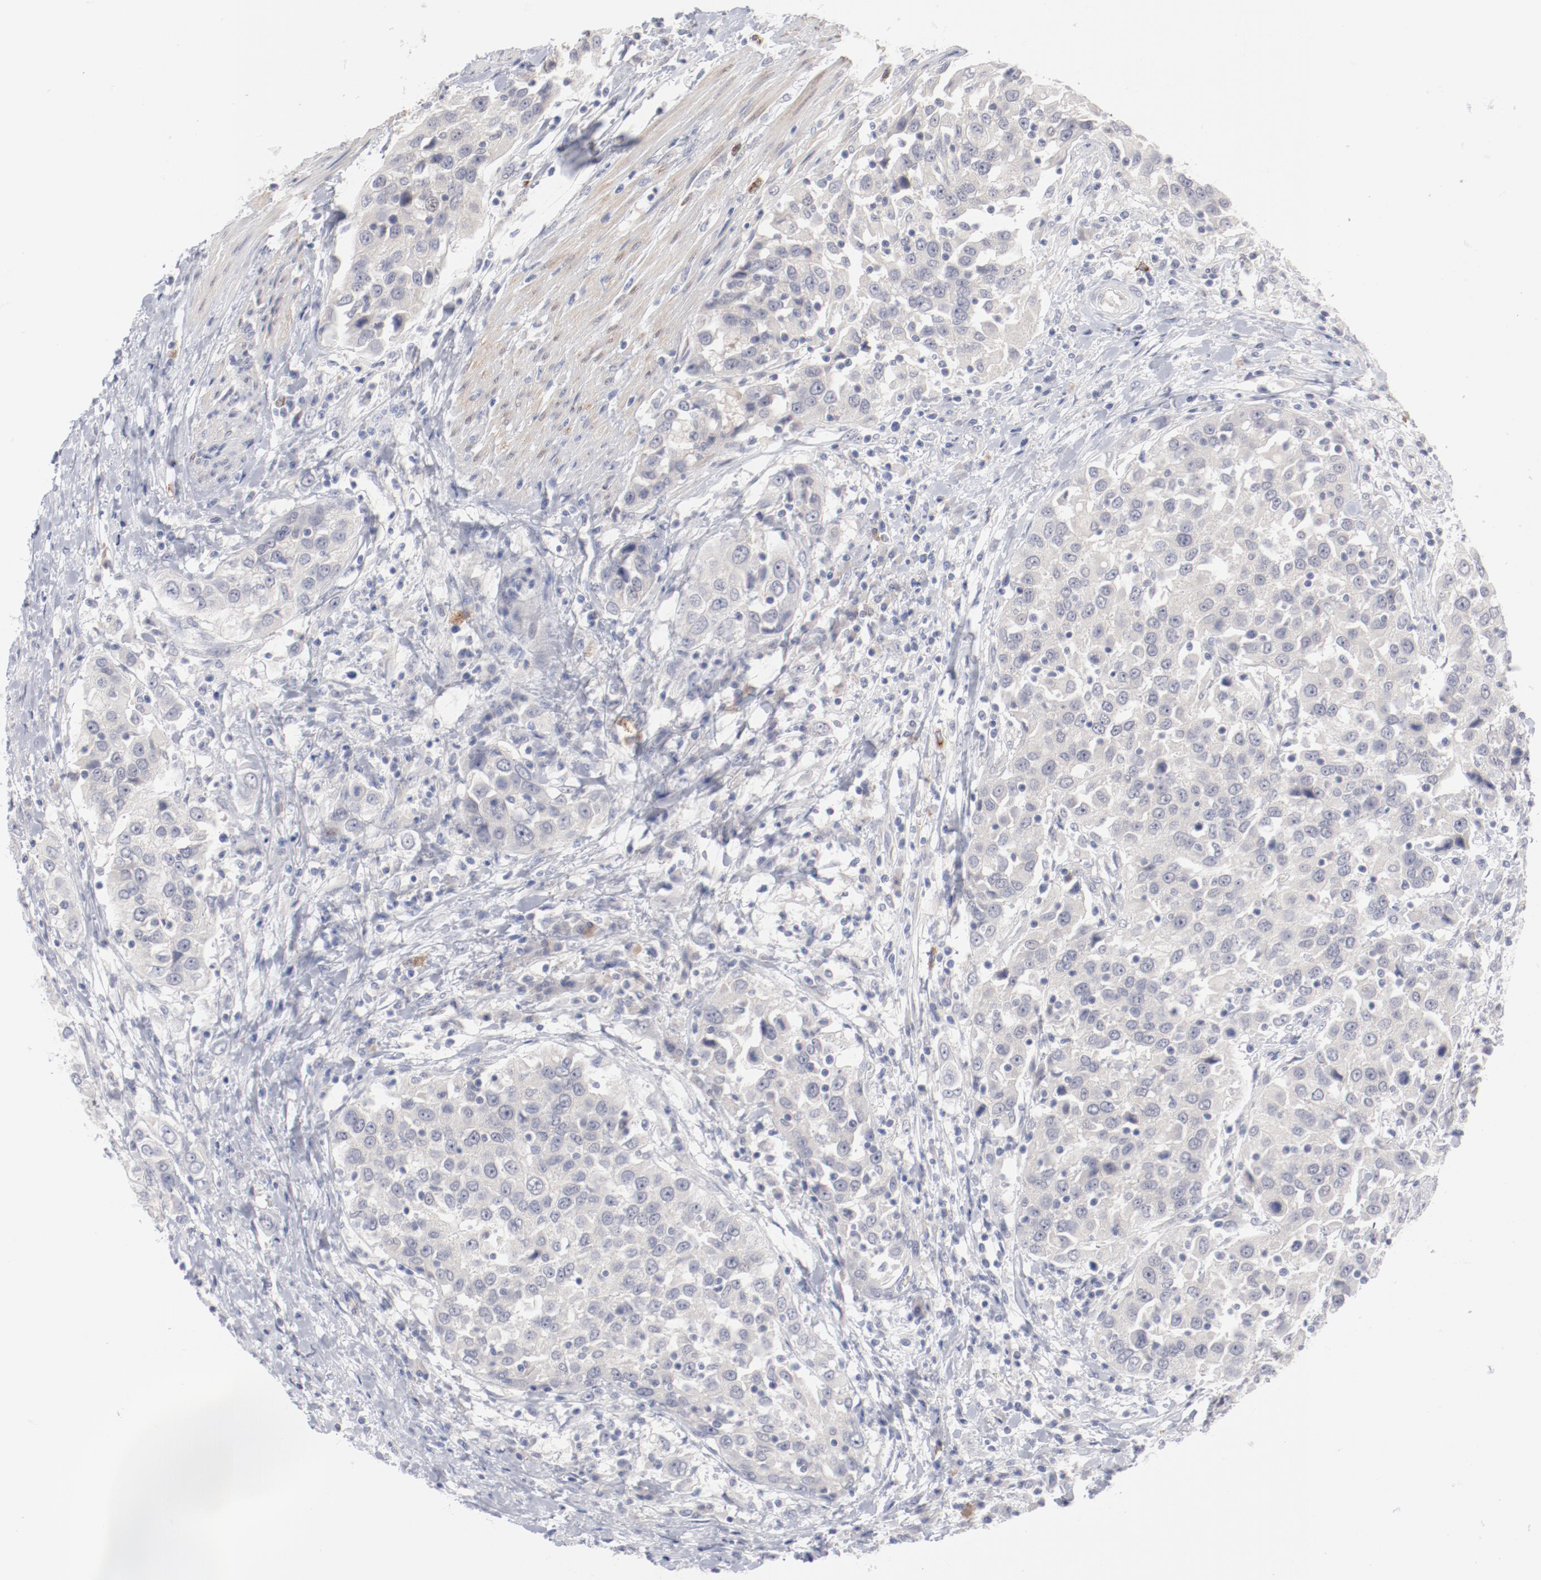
{"staining": {"intensity": "negative", "quantity": "none", "location": "none"}, "tissue": "urothelial cancer", "cell_type": "Tumor cells", "image_type": "cancer", "snomed": [{"axis": "morphology", "description": "Urothelial carcinoma, High grade"}, {"axis": "topography", "description": "Urinary bladder"}], "caption": "A photomicrograph of urothelial cancer stained for a protein demonstrates no brown staining in tumor cells.", "gene": "SH3BGR", "patient": {"sex": "female", "age": 80}}